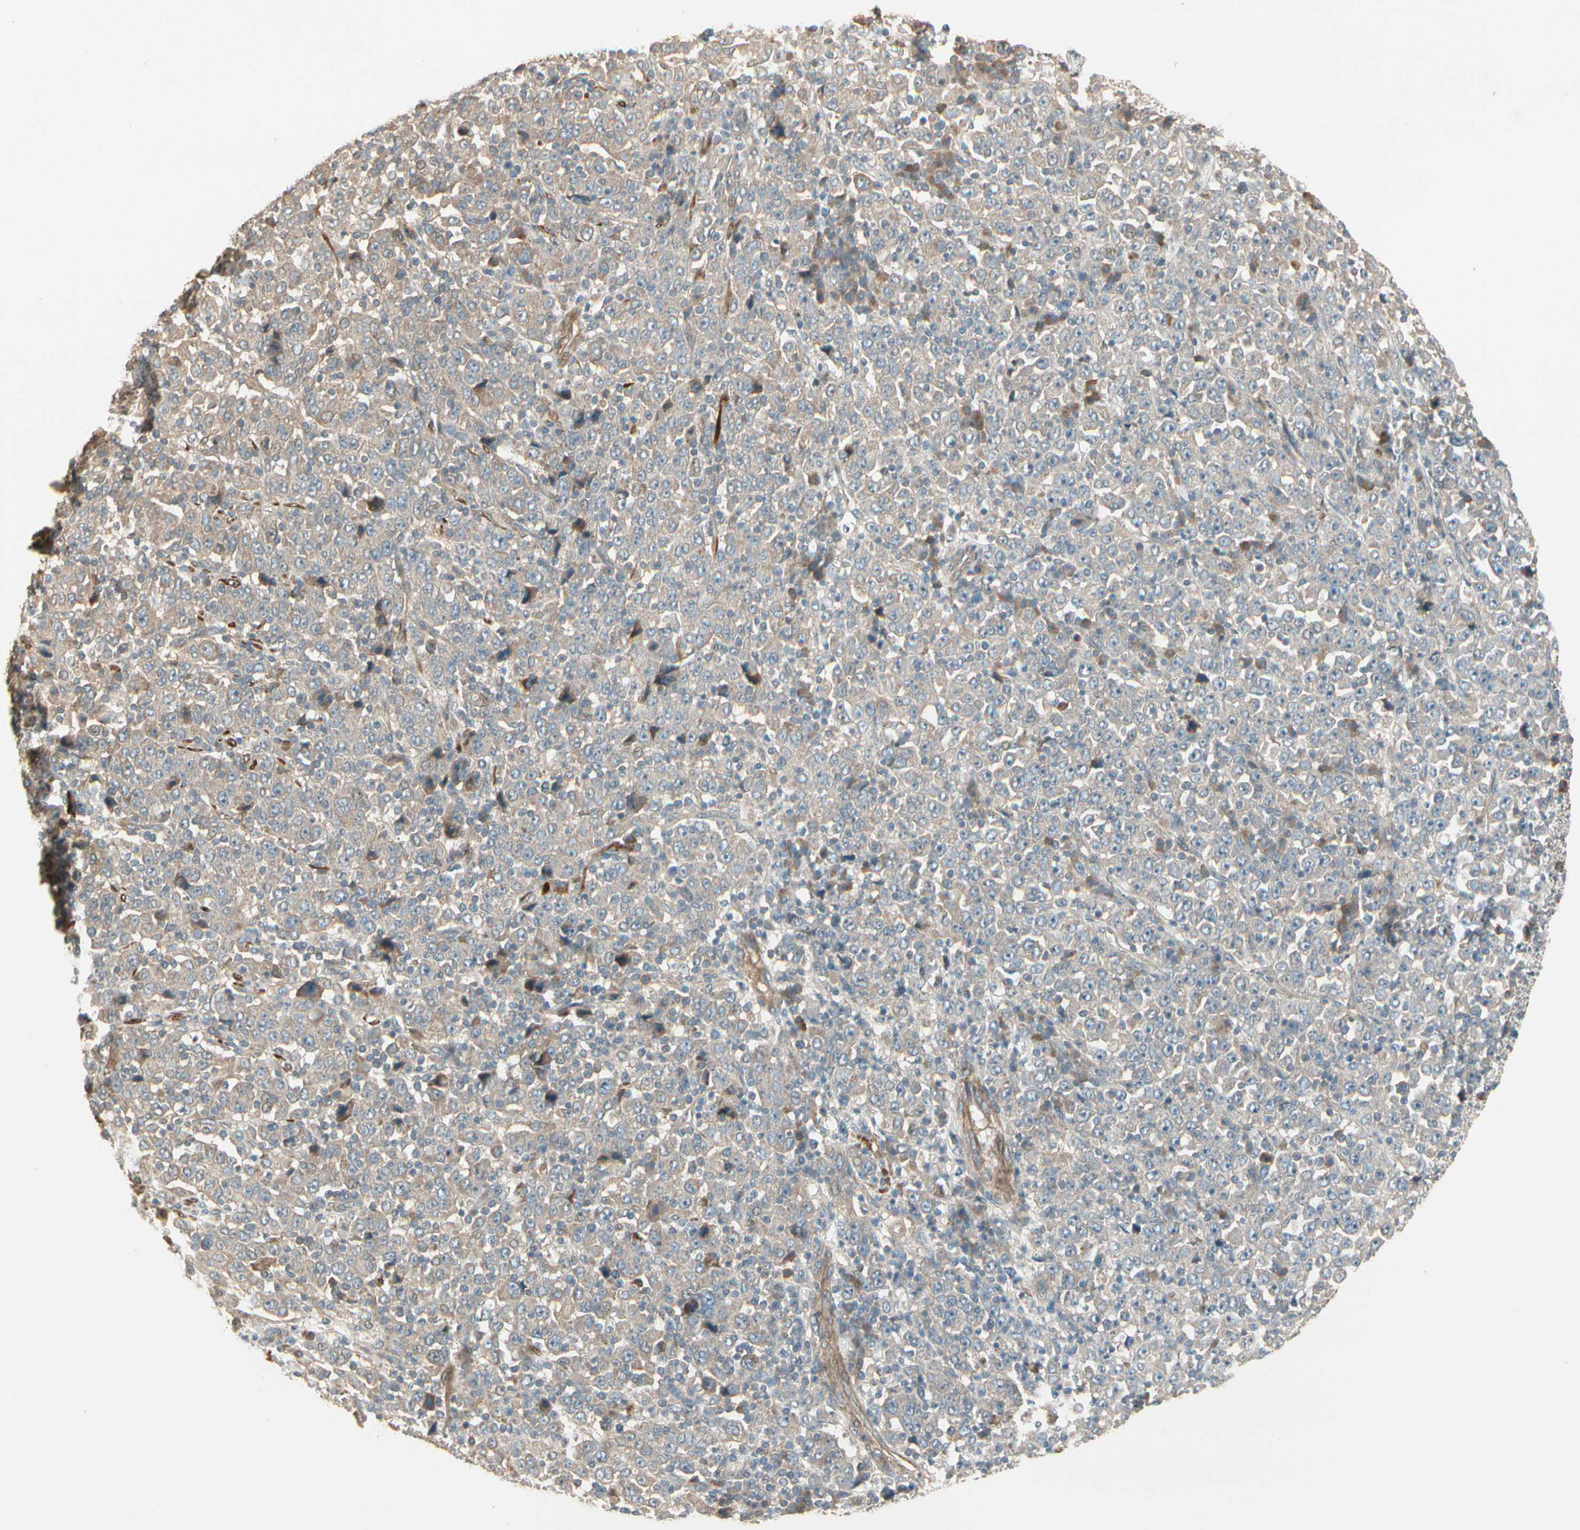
{"staining": {"intensity": "weak", "quantity": ">75%", "location": "cytoplasmic/membranous"}, "tissue": "stomach cancer", "cell_type": "Tumor cells", "image_type": "cancer", "snomed": [{"axis": "morphology", "description": "Normal tissue, NOS"}, {"axis": "morphology", "description": "Adenocarcinoma, NOS"}, {"axis": "topography", "description": "Stomach, upper"}, {"axis": "topography", "description": "Stomach"}], "caption": "Protein expression by immunohistochemistry (IHC) displays weak cytoplasmic/membranous expression in about >75% of tumor cells in stomach cancer (adenocarcinoma).", "gene": "ACVR1", "patient": {"sex": "male", "age": 59}}